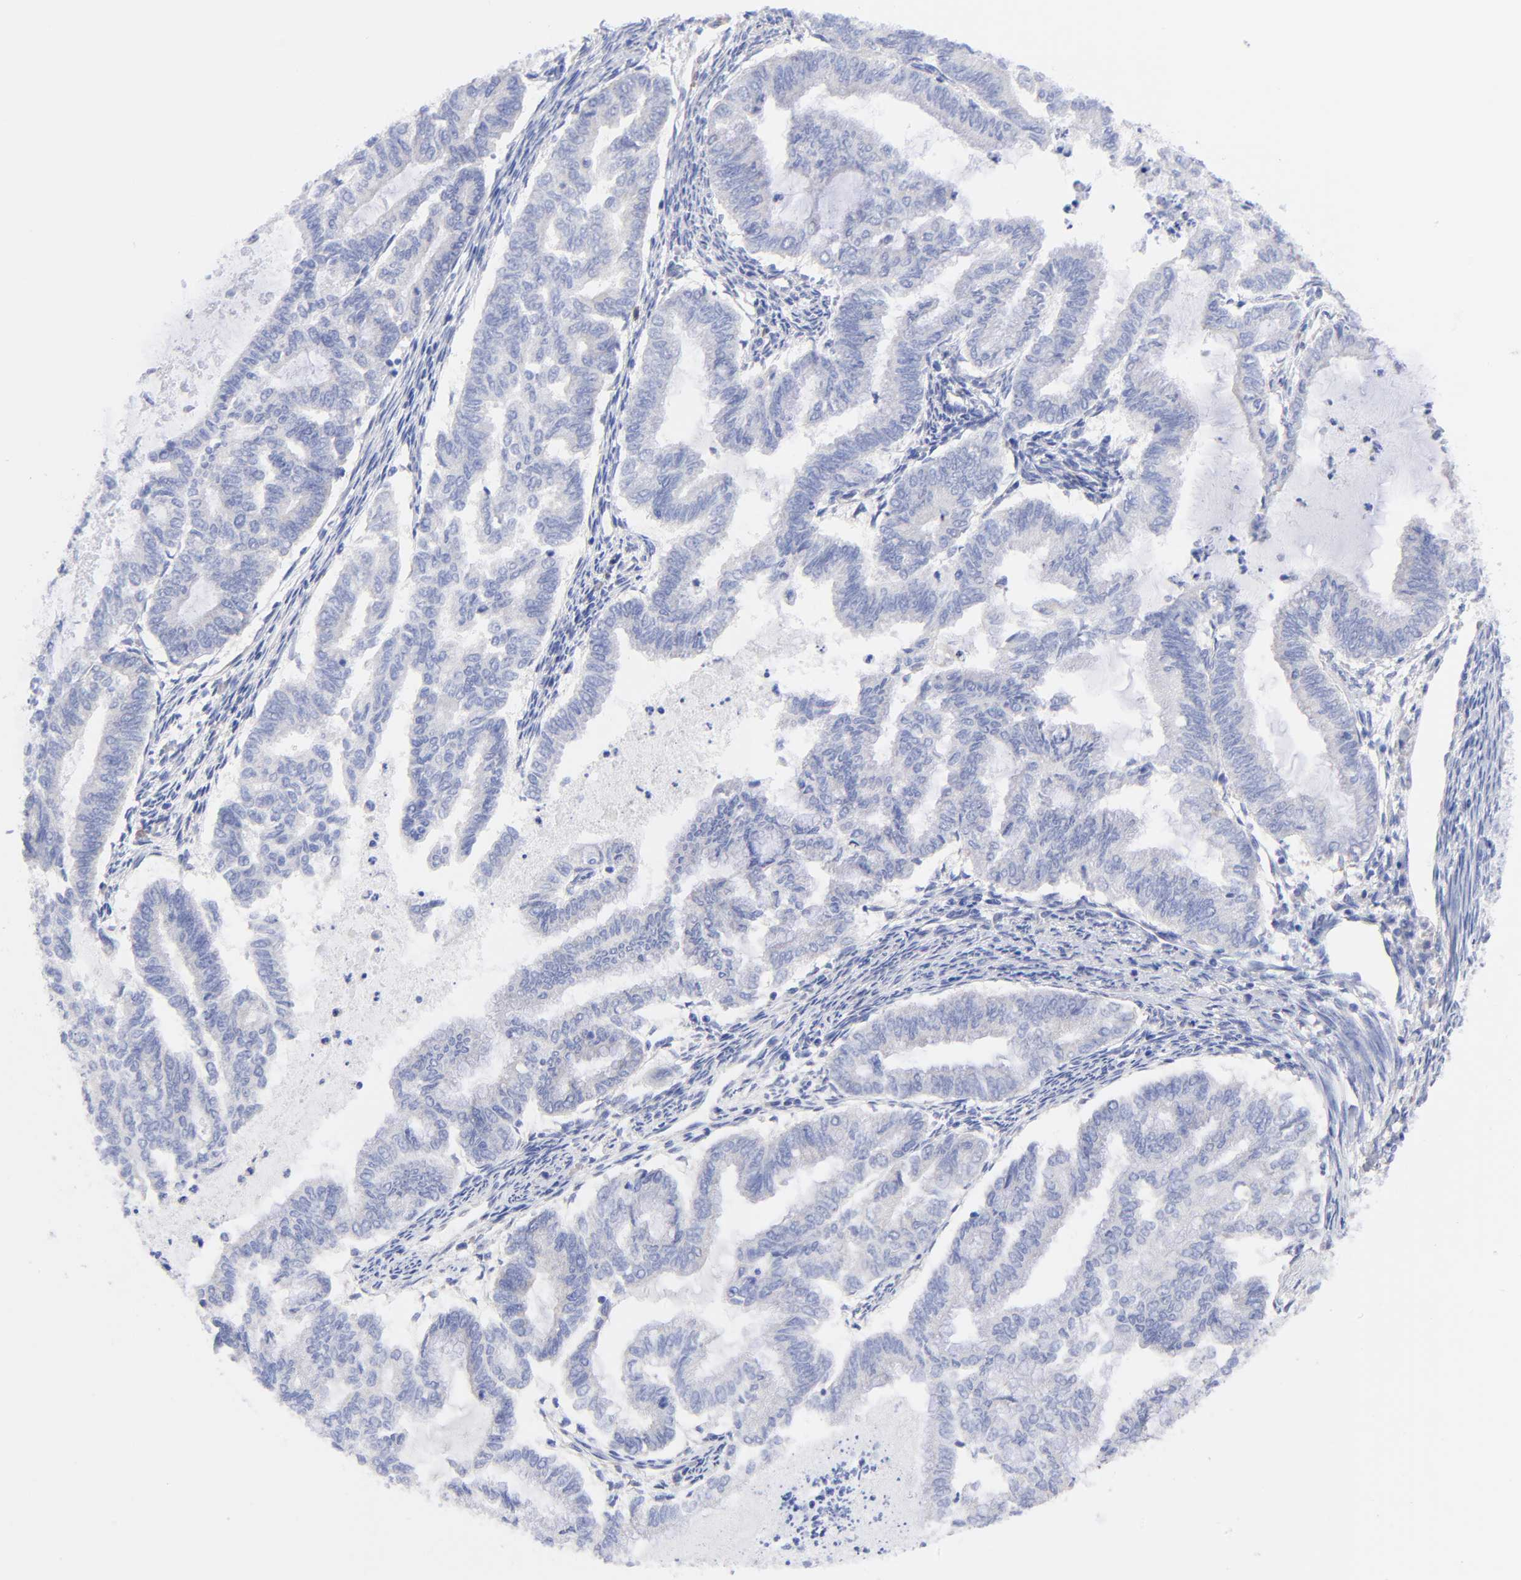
{"staining": {"intensity": "negative", "quantity": "none", "location": "none"}, "tissue": "endometrial cancer", "cell_type": "Tumor cells", "image_type": "cancer", "snomed": [{"axis": "morphology", "description": "Adenocarcinoma, NOS"}, {"axis": "topography", "description": "Endometrium"}], "caption": "This is a micrograph of immunohistochemistry staining of endometrial cancer (adenocarcinoma), which shows no expression in tumor cells.", "gene": "TNFRSF13C", "patient": {"sex": "female", "age": 79}}